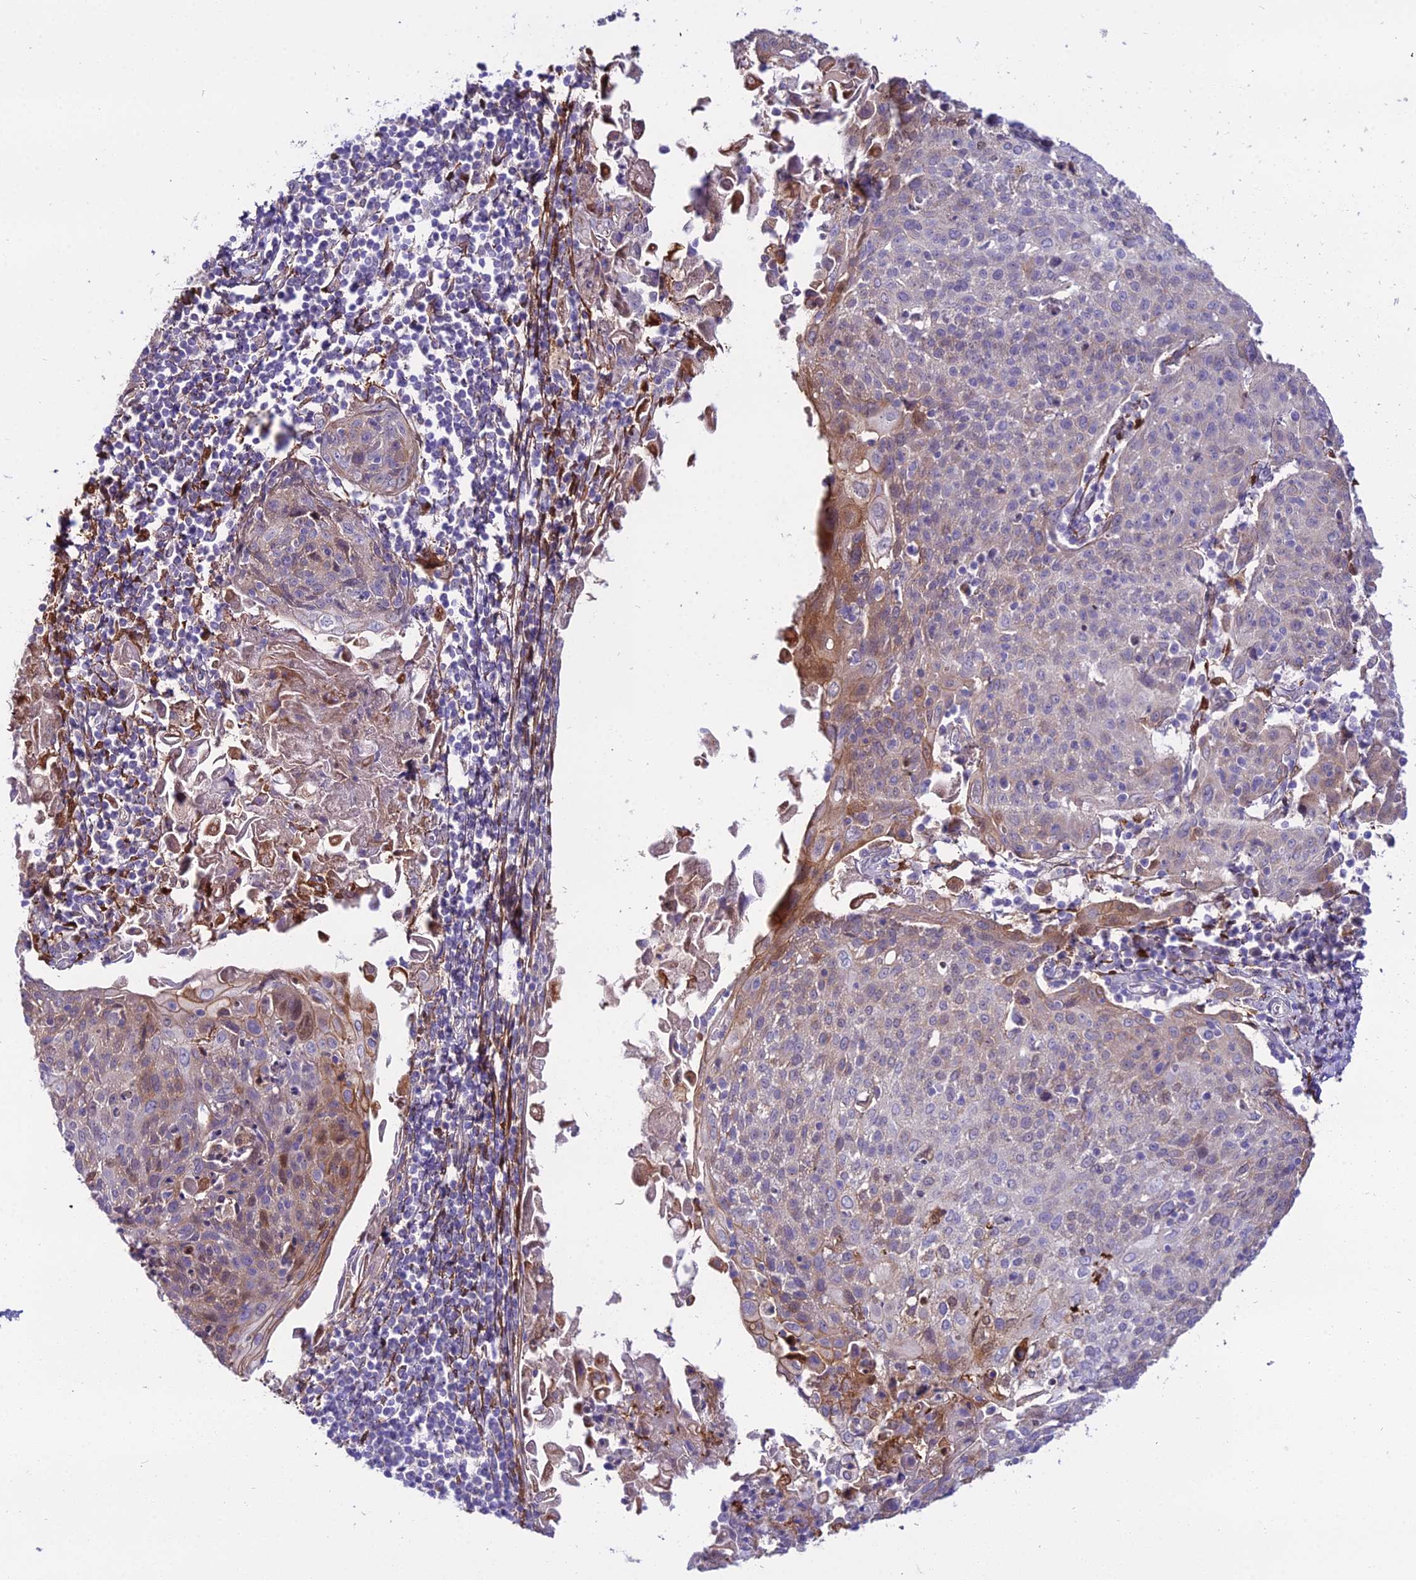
{"staining": {"intensity": "moderate", "quantity": "<25%", "location": "cytoplasmic/membranous"}, "tissue": "cervical cancer", "cell_type": "Tumor cells", "image_type": "cancer", "snomed": [{"axis": "morphology", "description": "Squamous cell carcinoma, NOS"}, {"axis": "topography", "description": "Cervix"}], "caption": "Human cervical cancer stained with a protein marker displays moderate staining in tumor cells.", "gene": "MB21D2", "patient": {"sex": "female", "age": 67}}